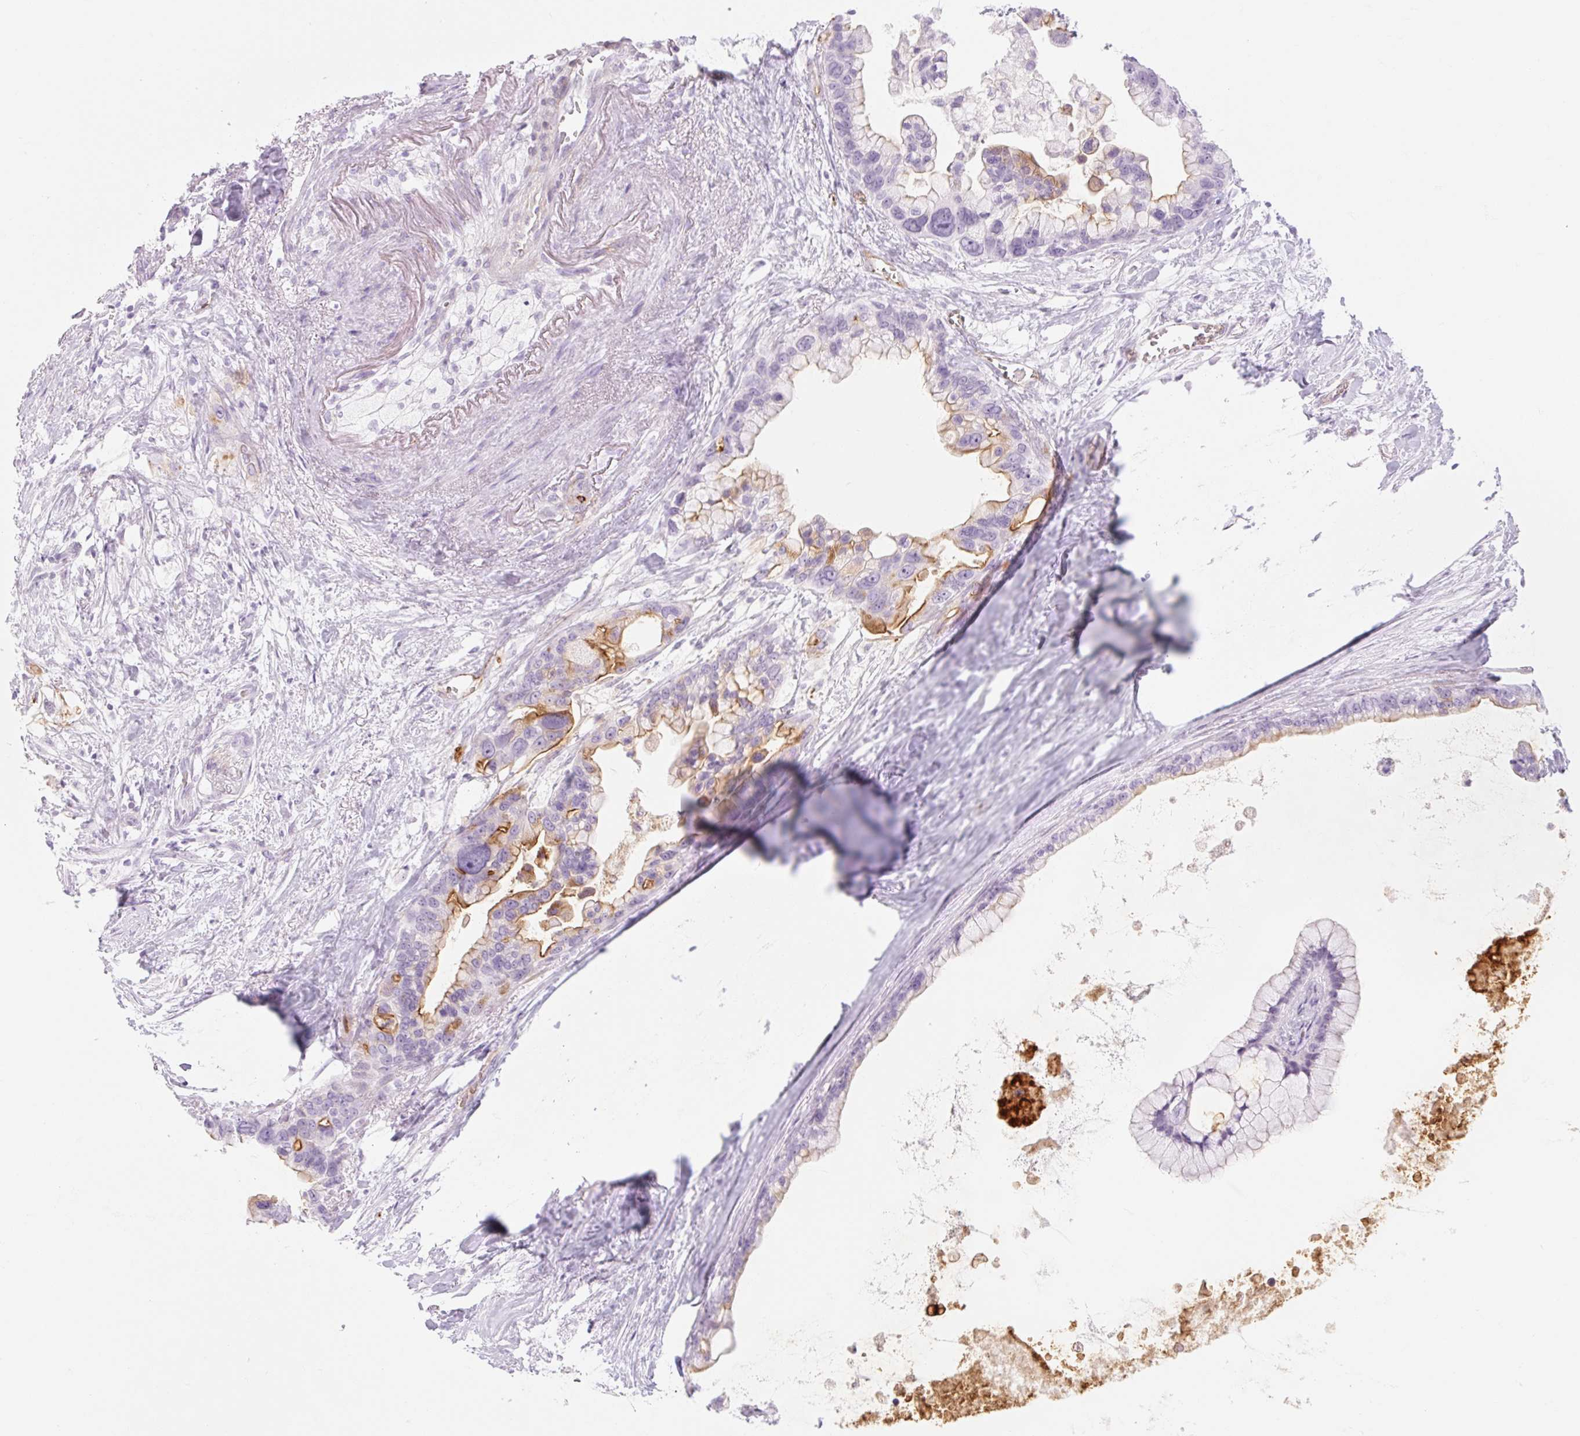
{"staining": {"intensity": "moderate", "quantity": "<25%", "location": "cytoplasmic/membranous"}, "tissue": "pancreatic cancer", "cell_type": "Tumor cells", "image_type": "cancer", "snomed": [{"axis": "morphology", "description": "Adenocarcinoma, NOS"}, {"axis": "topography", "description": "Pancreas"}], "caption": "Immunohistochemical staining of adenocarcinoma (pancreatic) demonstrates low levels of moderate cytoplasmic/membranous positivity in approximately <25% of tumor cells. (DAB IHC with brightfield microscopy, high magnification).", "gene": "TAF1L", "patient": {"sex": "female", "age": 83}}